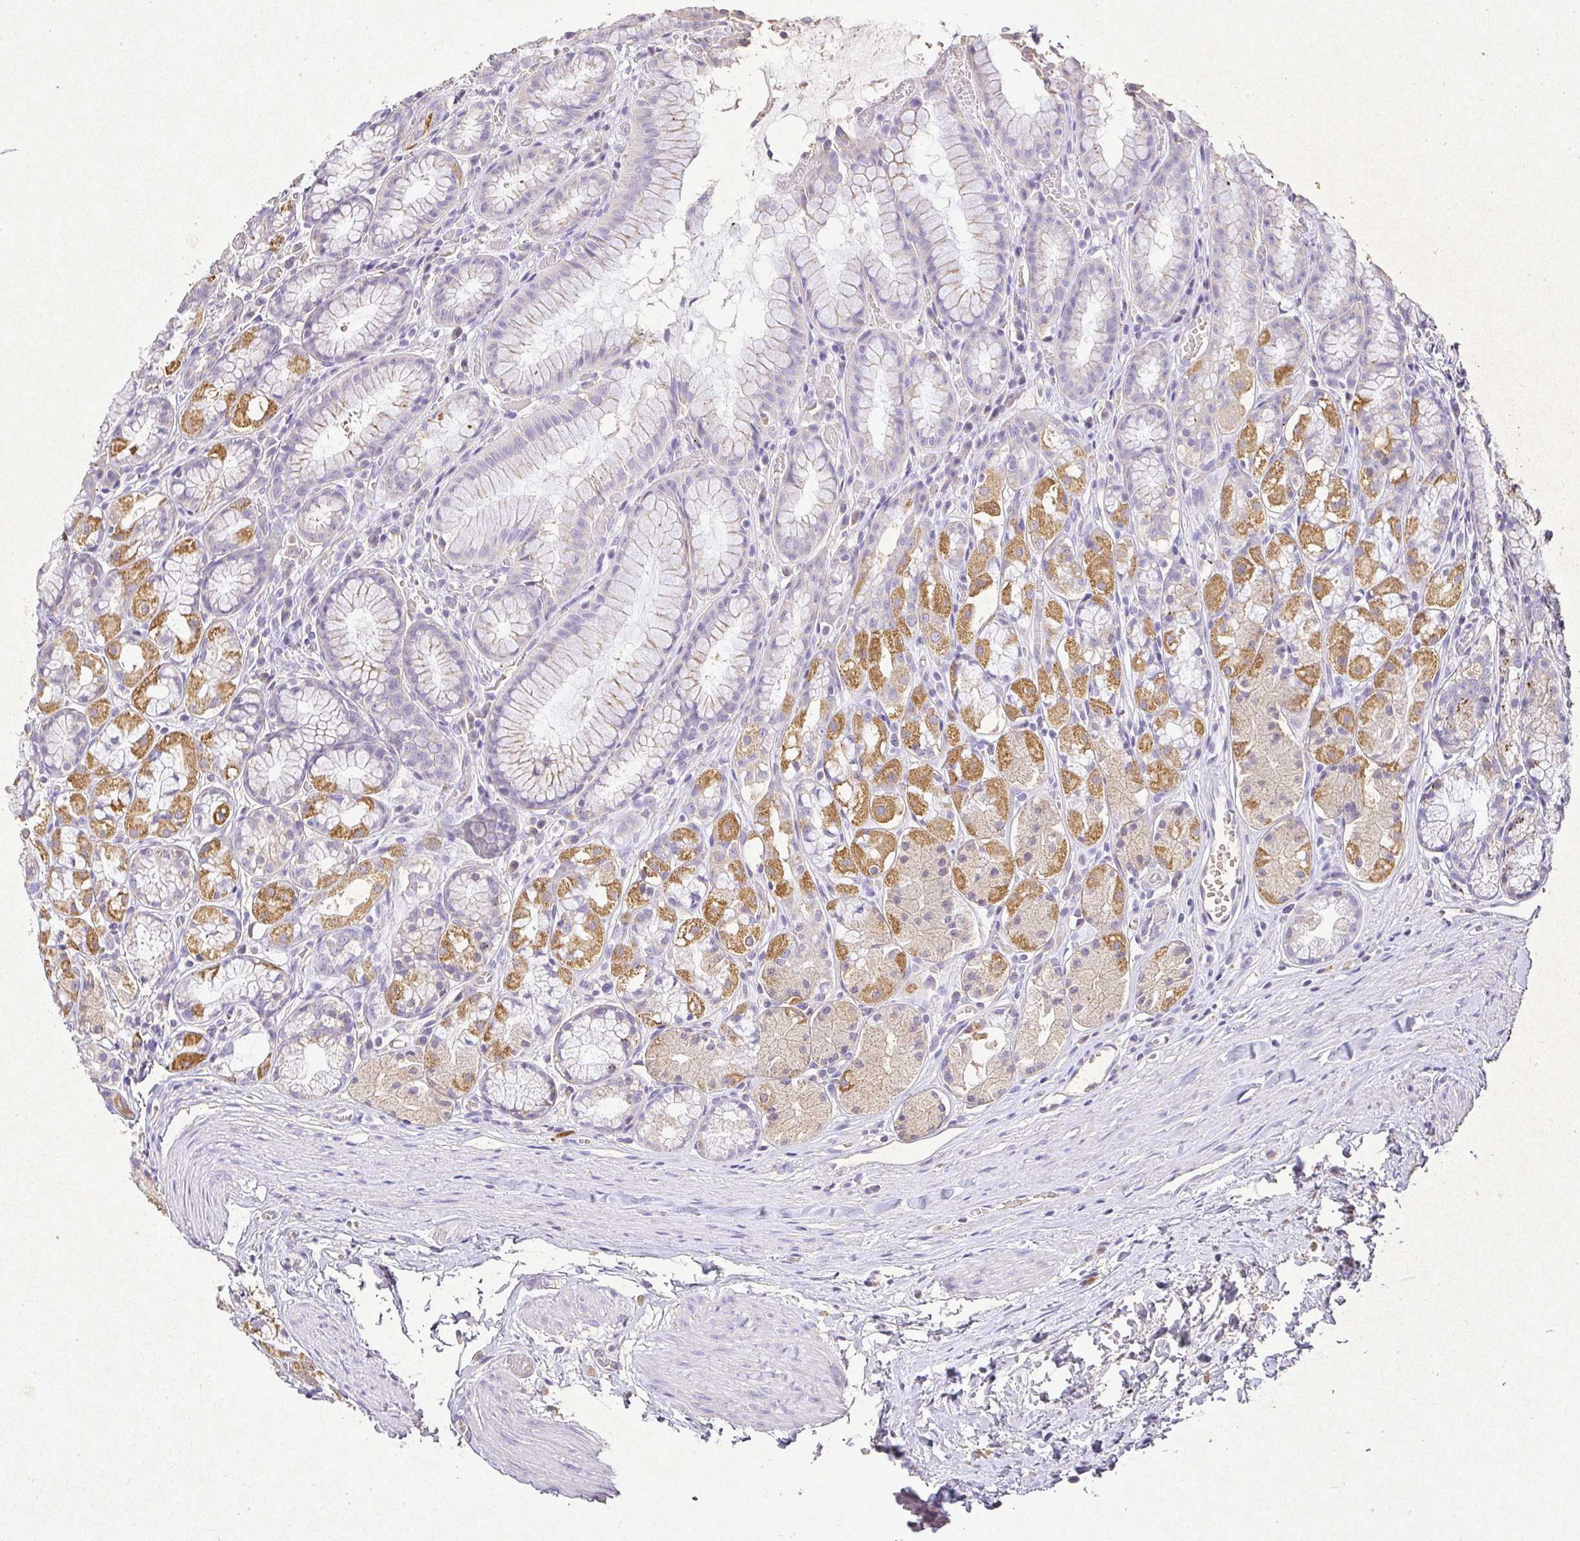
{"staining": {"intensity": "strong", "quantity": "25%-75%", "location": "cytoplasmic/membranous"}, "tissue": "stomach", "cell_type": "Glandular cells", "image_type": "normal", "snomed": [{"axis": "morphology", "description": "Normal tissue, NOS"}, {"axis": "topography", "description": "Smooth muscle"}, {"axis": "topography", "description": "Stomach"}], "caption": "An immunohistochemistry image of unremarkable tissue is shown. Protein staining in brown highlights strong cytoplasmic/membranous positivity in stomach within glandular cells. Using DAB (3,3'-diaminobenzidine) (brown) and hematoxylin (blue) stains, captured at high magnification using brightfield microscopy.", "gene": "RPS2", "patient": {"sex": "male", "age": 70}}